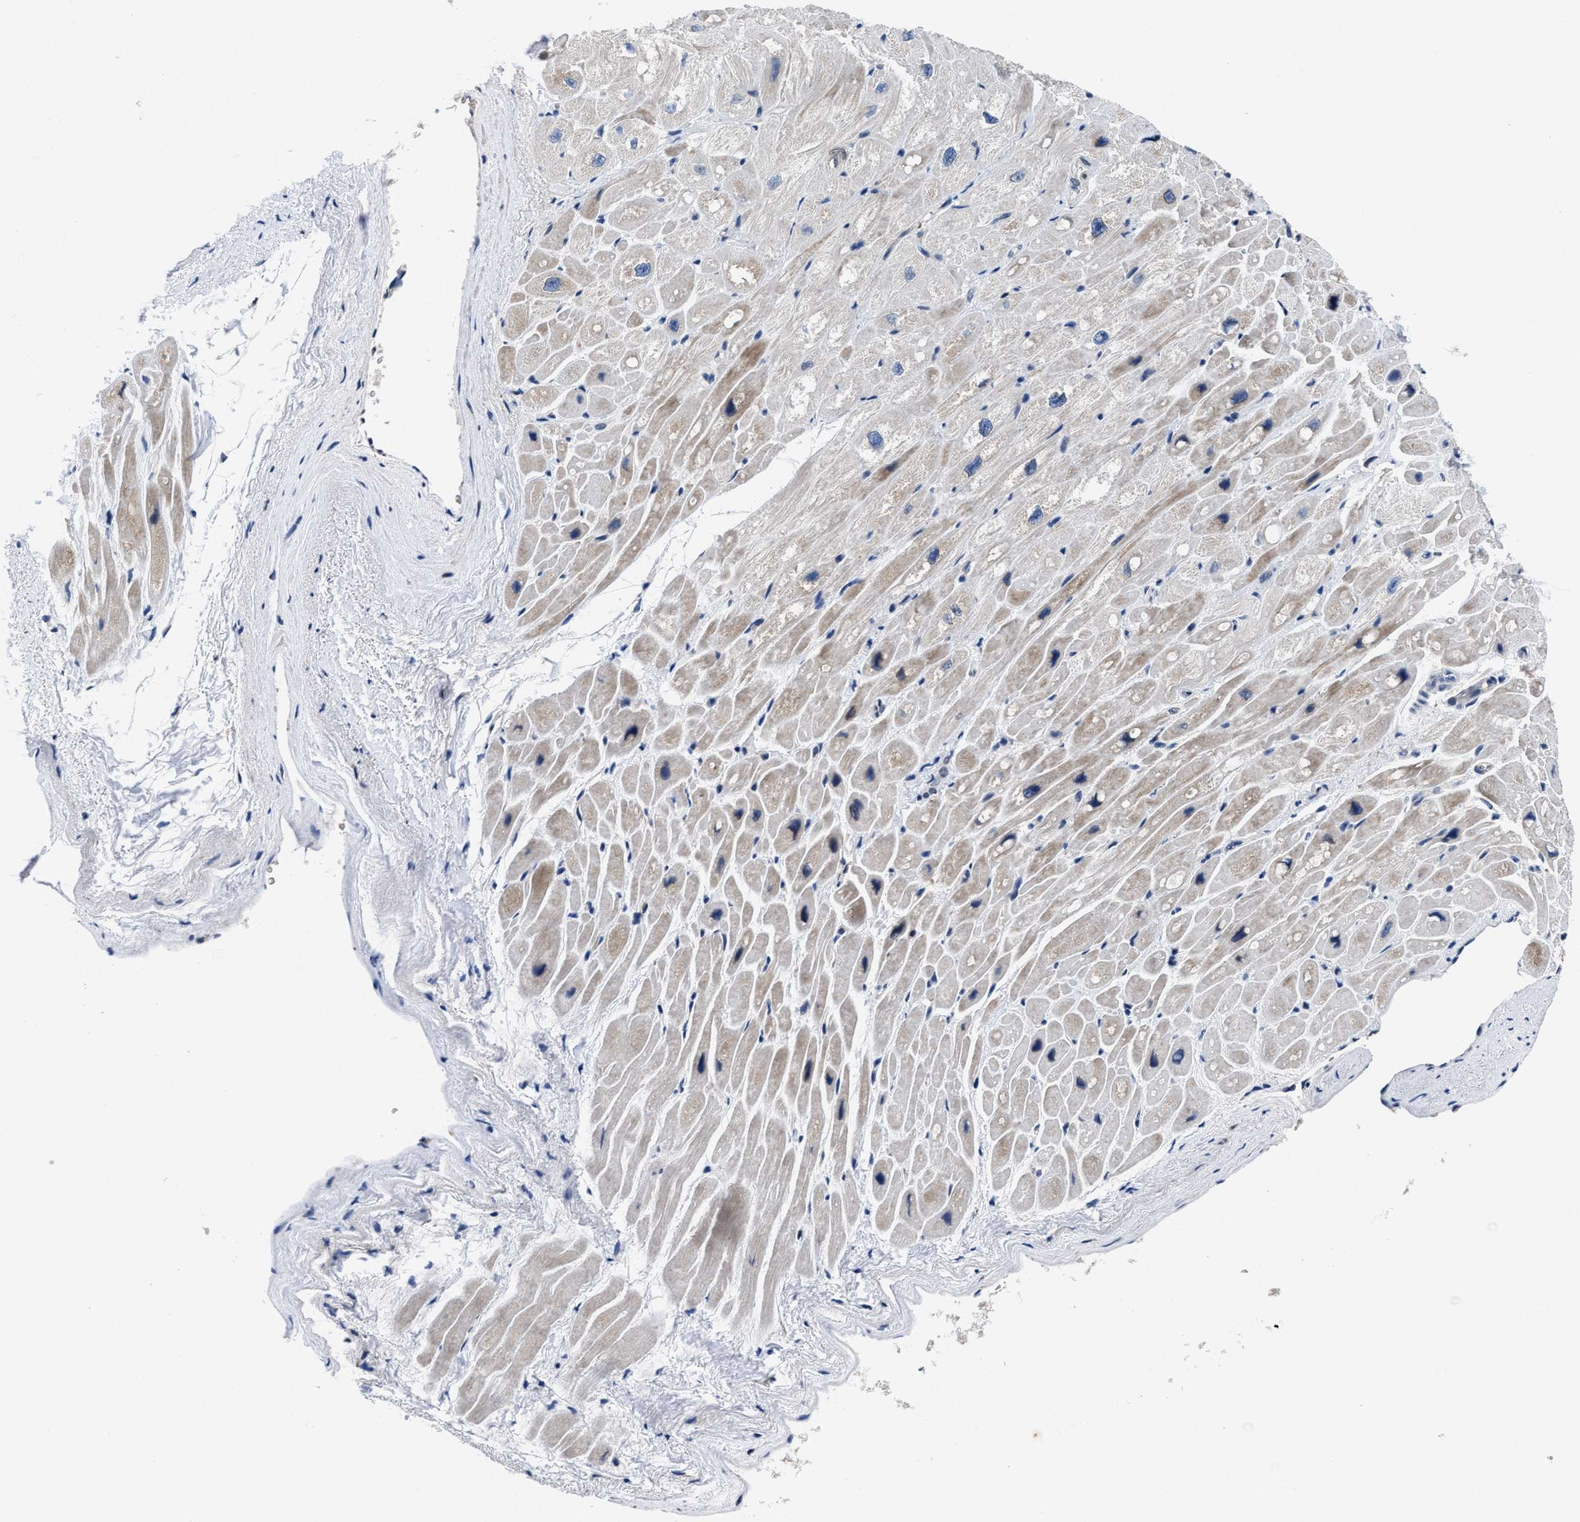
{"staining": {"intensity": "weak", "quantity": "<25%", "location": "cytoplasmic/membranous"}, "tissue": "heart muscle", "cell_type": "Cardiomyocytes", "image_type": "normal", "snomed": [{"axis": "morphology", "description": "Normal tissue, NOS"}, {"axis": "topography", "description": "Heart"}], "caption": "Immunohistochemistry (IHC) photomicrograph of normal heart muscle: human heart muscle stained with DAB reveals no significant protein positivity in cardiomyocytes.", "gene": "CACNA1D", "patient": {"sex": "male", "age": 49}}